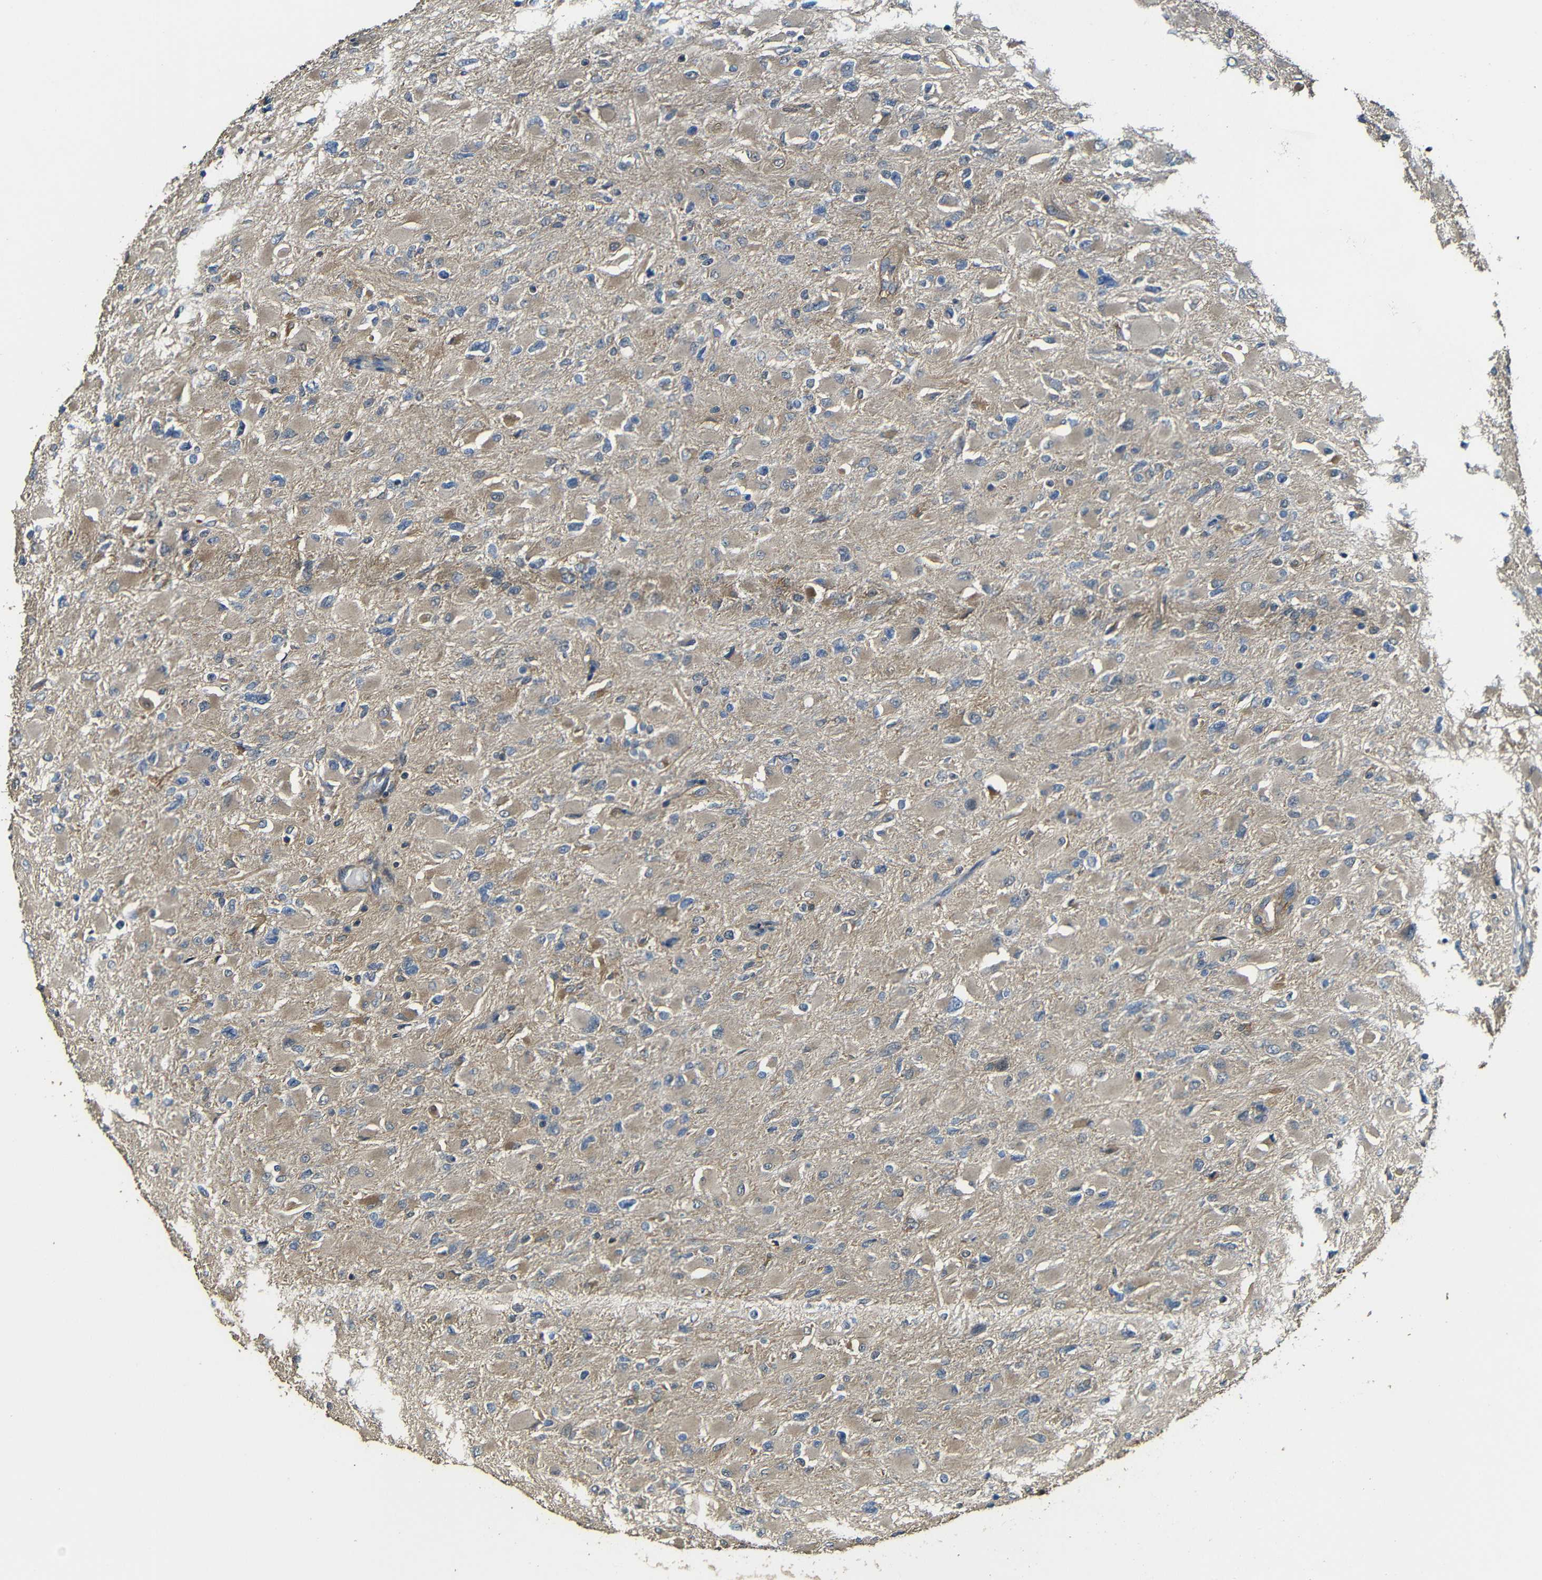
{"staining": {"intensity": "moderate", "quantity": "25%-75%", "location": "cytoplasmic/membranous"}, "tissue": "glioma", "cell_type": "Tumor cells", "image_type": "cancer", "snomed": [{"axis": "morphology", "description": "Glioma, malignant, High grade"}, {"axis": "topography", "description": "Cerebral cortex"}], "caption": "Protein expression analysis of human malignant glioma (high-grade) reveals moderate cytoplasmic/membranous expression in about 25%-75% of tumor cells. (IHC, brightfield microscopy, high magnification).", "gene": "CASP8", "patient": {"sex": "female", "age": 36}}